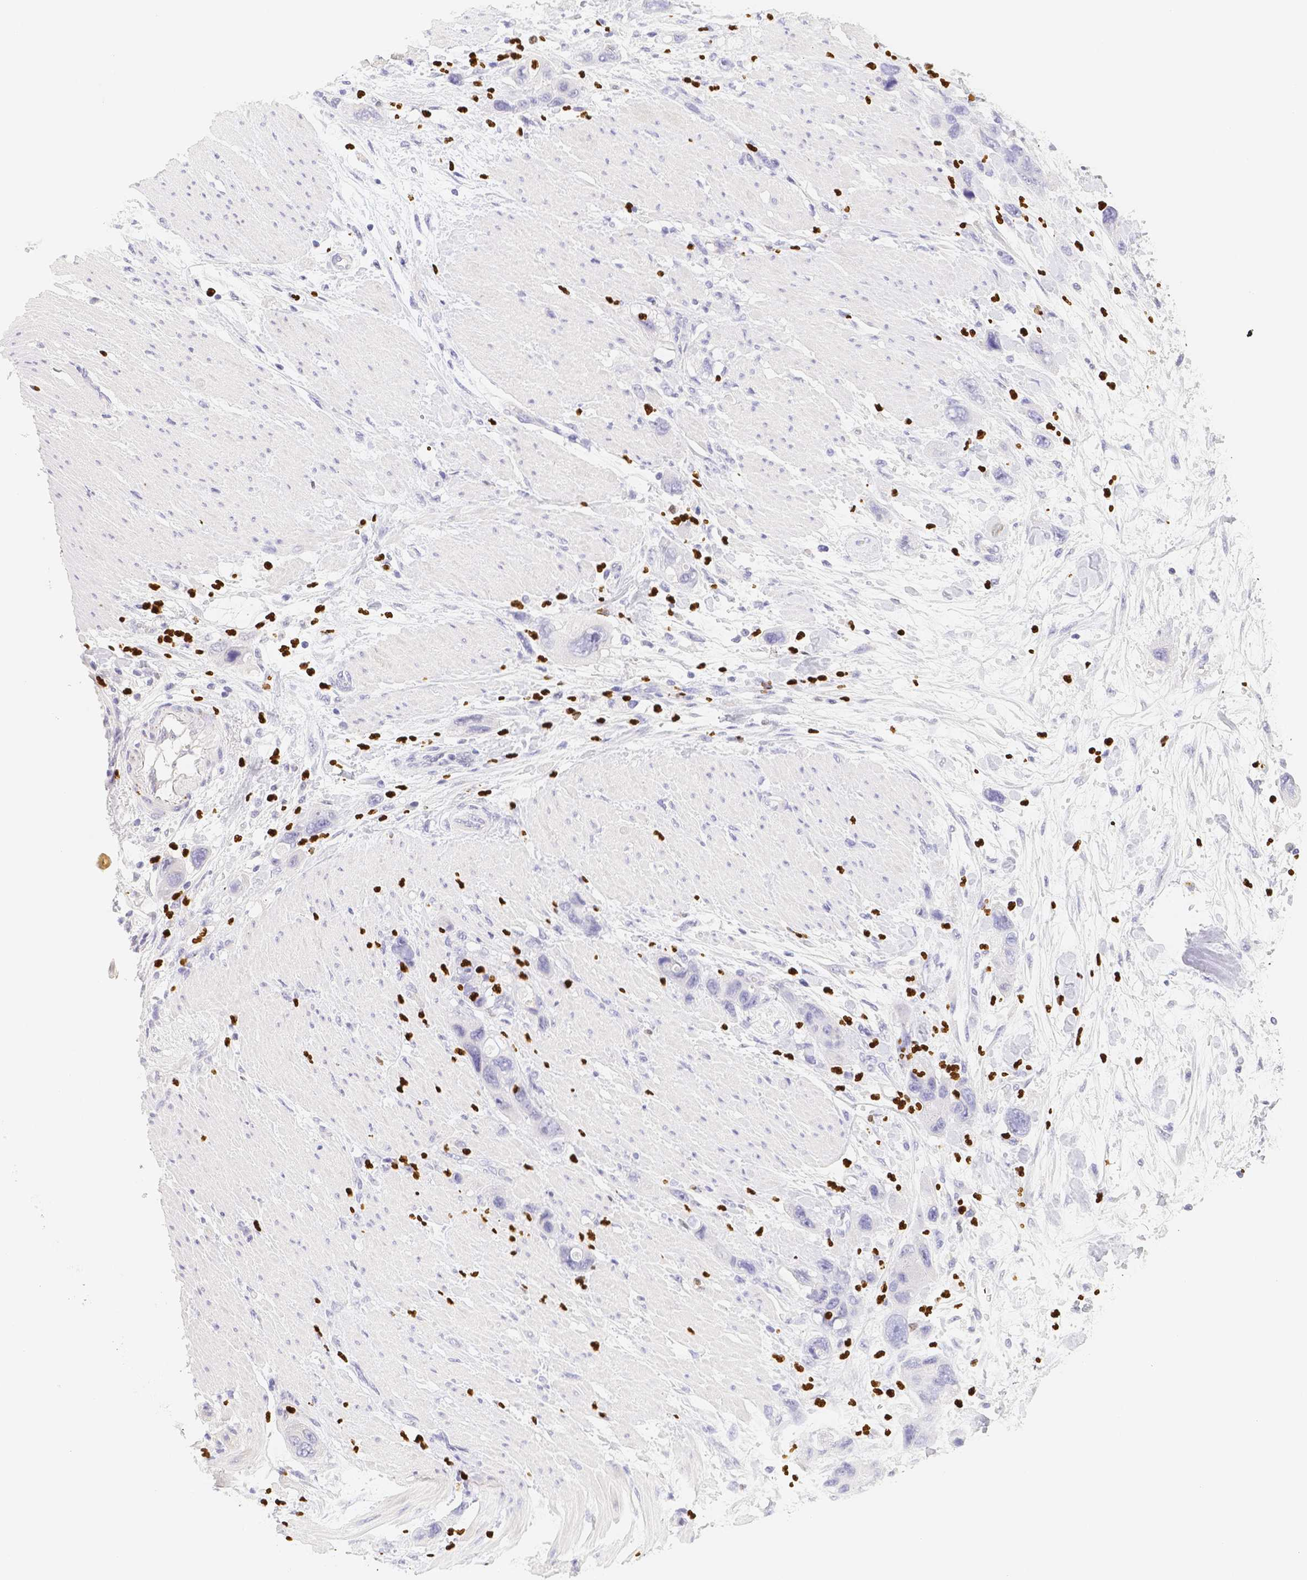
{"staining": {"intensity": "negative", "quantity": "none", "location": "none"}, "tissue": "pancreatic cancer", "cell_type": "Tumor cells", "image_type": "cancer", "snomed": [{"axis": "morphology", "description": "Normal tissue, NOS"}, {"axis": "morphology", "description": "Adenocarcinoma, NOS"}, {"axis": "topography", "description": "Pancreas"}], "caption": "Immunohistochemistry (IHC) histopathology image of neoplastic tissue: human pancreatic cancer stained with DAB (3,3'-diaminobenzidine) displays no significant protein positivity in tumor cells.", "gene": "PADI4", "patient": {"sex": "female", "age": 71}}